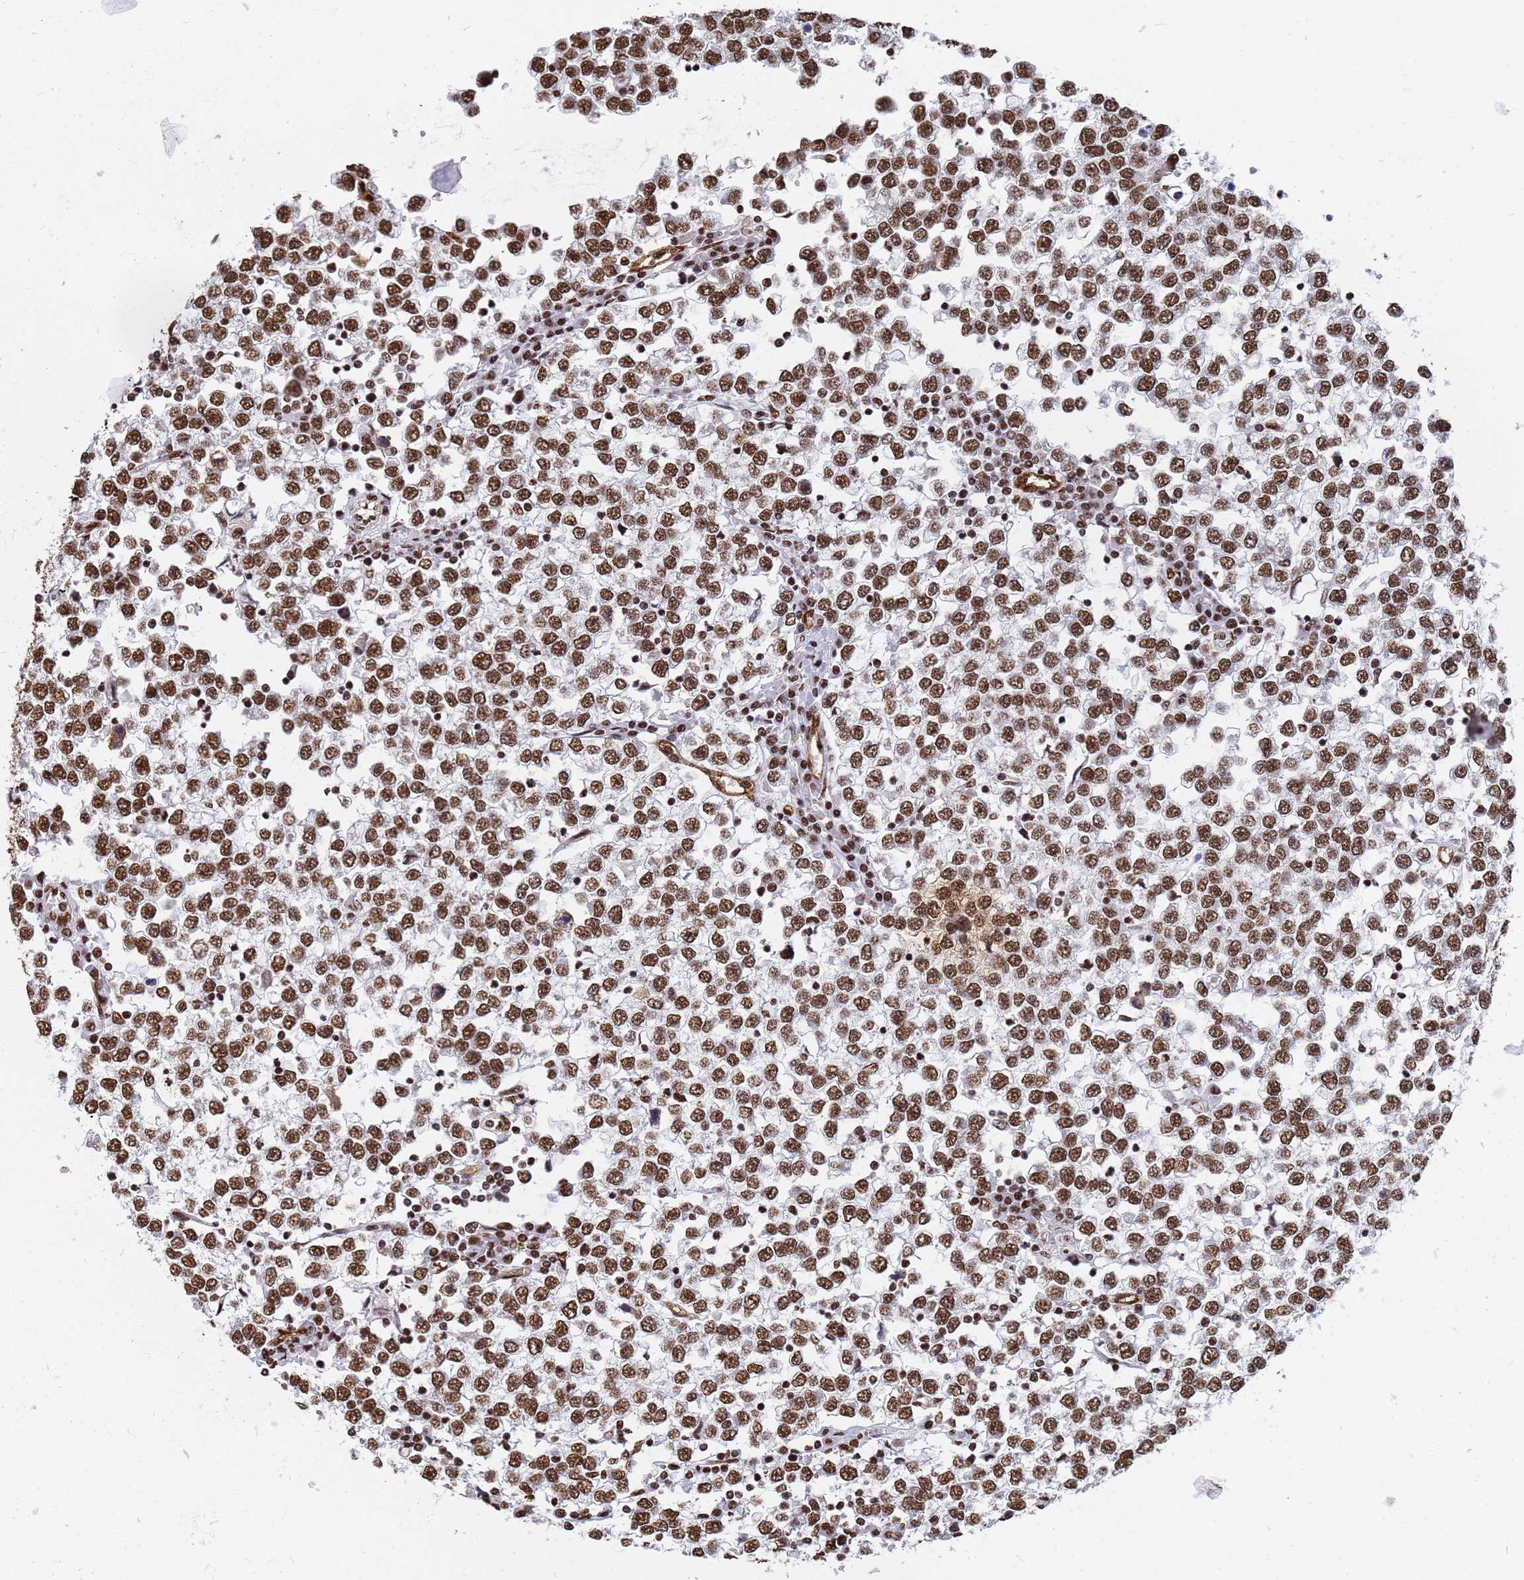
{"staining": {"intensity": "strong", "quantity": ">75%", "location": "nuclear"}, "tissue": "testis cancer", "cell_type": "Tumor cells", "image_type": "cancer", "snomed": [{"axis": "morphology", "description": "Seminoma, NOS"}, {"axis": "topography", "description": "Testis"}], "caption": "Protein staining of testis cancer (seminoma) tissue displays strong nuclear expression in about >75% of tumor cells.", "gene": "RAVER2", "patient": {"sex": "male", "age": 65}}